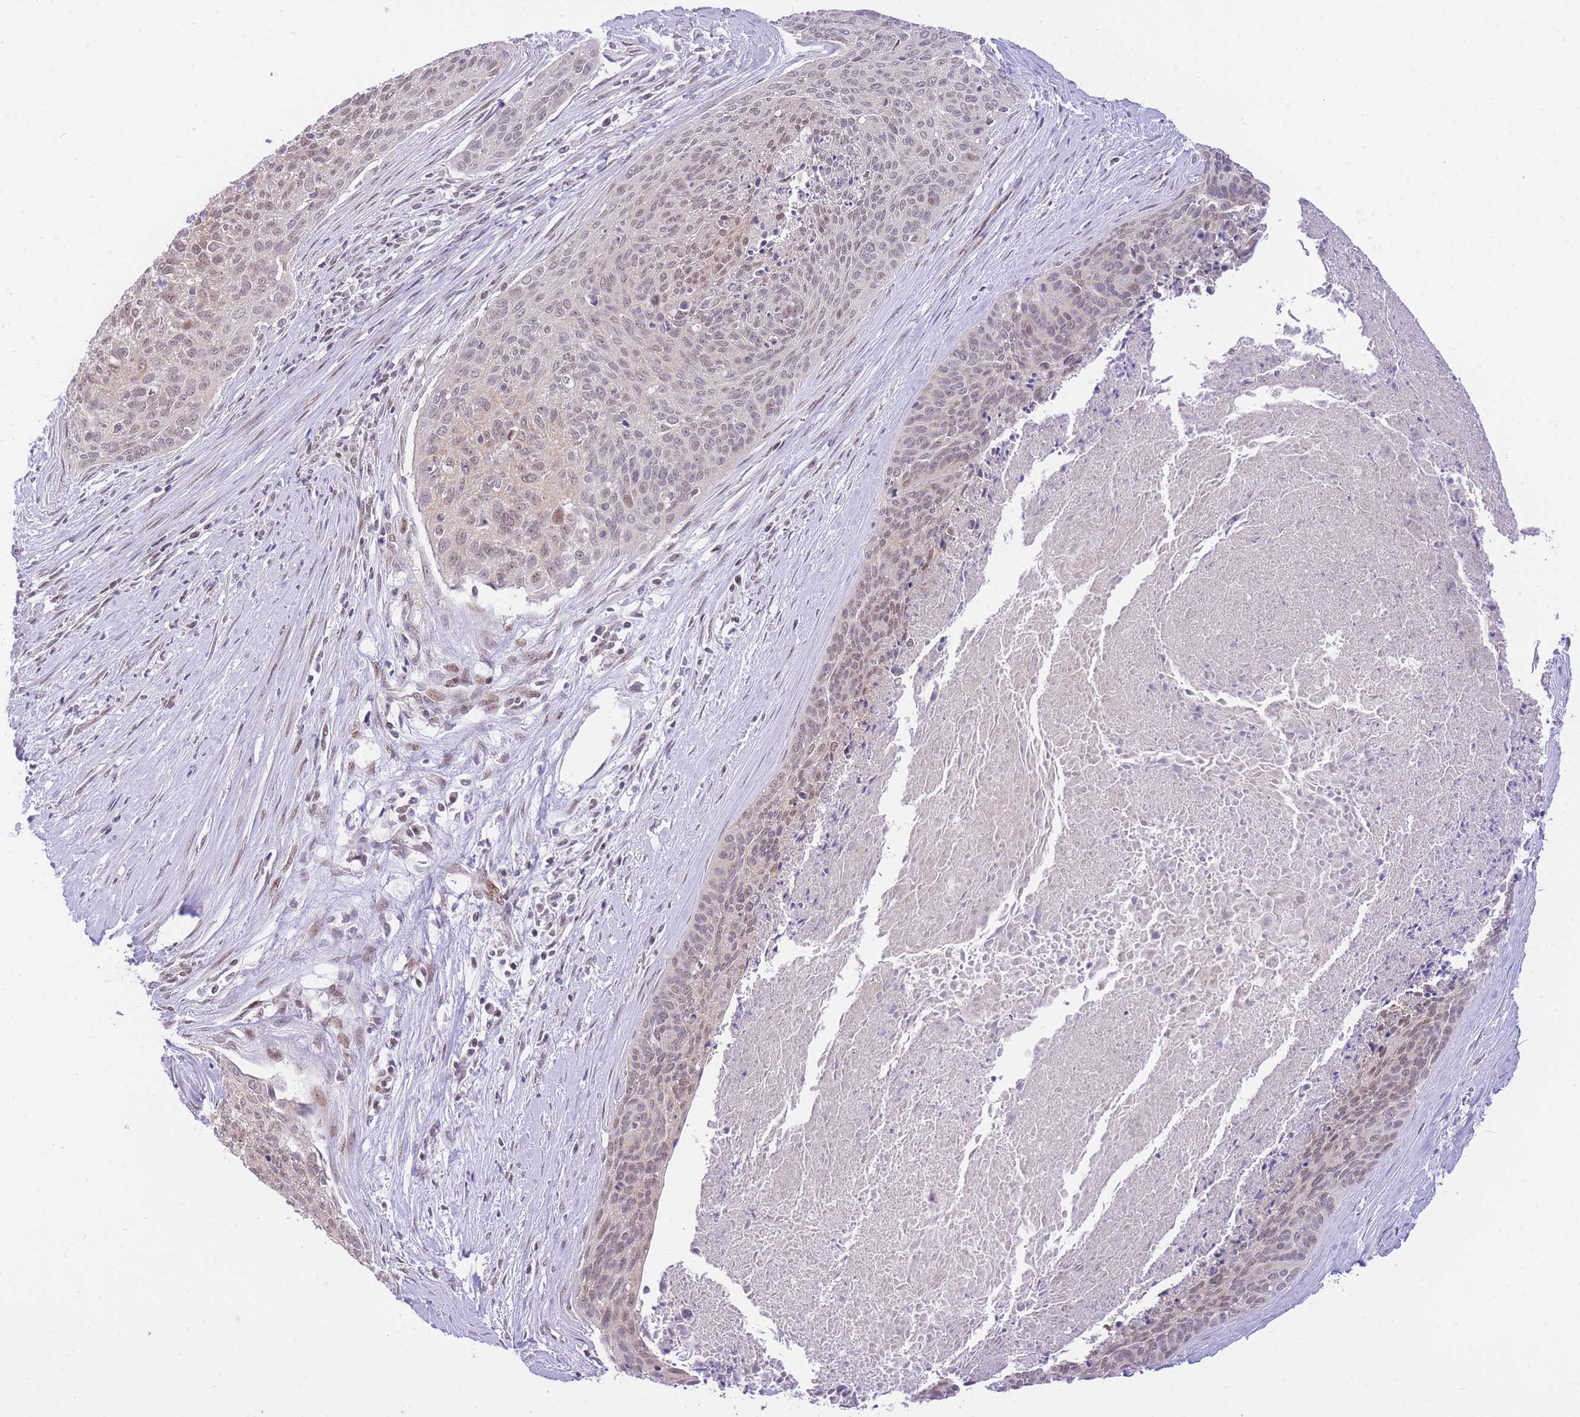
{"staining": {"intensity": "weak", "quantity": "<25%", "location": "nuclear"}, "tissue": "cervical cancer", "cell_type": "Tumor cells", "image_type": "cancer", "snomed": [{"axis": "morphology", "description": "Squamous cell carcinoma, NOS"}, {"axis": "topography", "description": "Cervix"}], "caption": "High power microscopy histopathology image of an immunohistochemistry (IHC) histopathology image of cervical squamous cell carcinoma, revealing no significant staining in tumor cells.", "gene": "STK39", "patient": {"sex": "female", "age": 55}}